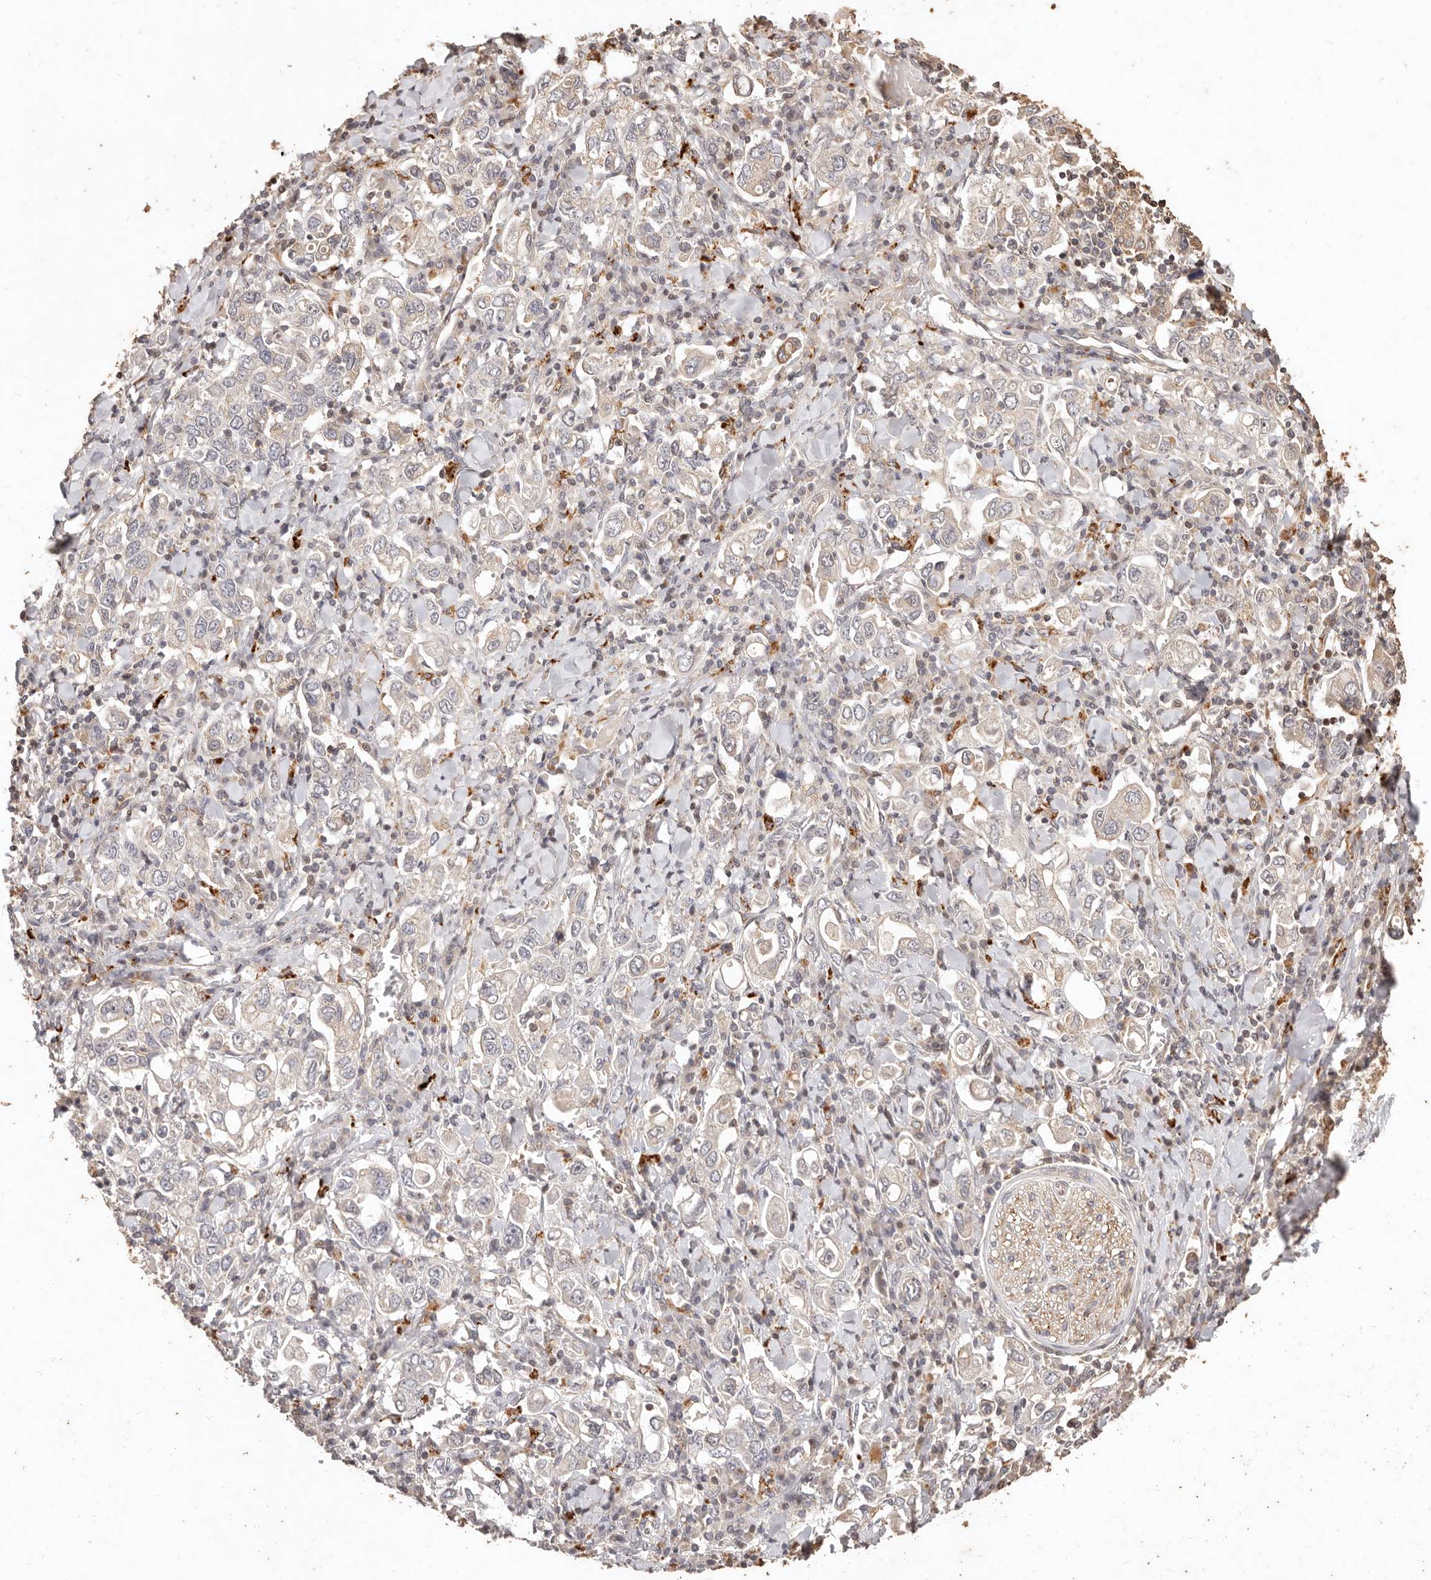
{"staining": {"intensity": "negative", "quantity": "none", "location": "none"}, "tissue": "stomach cancer", "cell_type": "Tumor cells", "image_type": "cancer", "snomed": [{"axis": "morphology", "description": "Adenocarcinoma, NOS"}, {"axis": "topography", "description": "Stomach, upper"}], "caption": "Tumor cells show no significant positivity in stomach cancer (adenocarcinoma). The staining is performed using DAB brown chromogen with nuclei counter-stained in using hematoxylin.", "gene": "KIF9", "patient": {"sex": "male", "age": 62}}